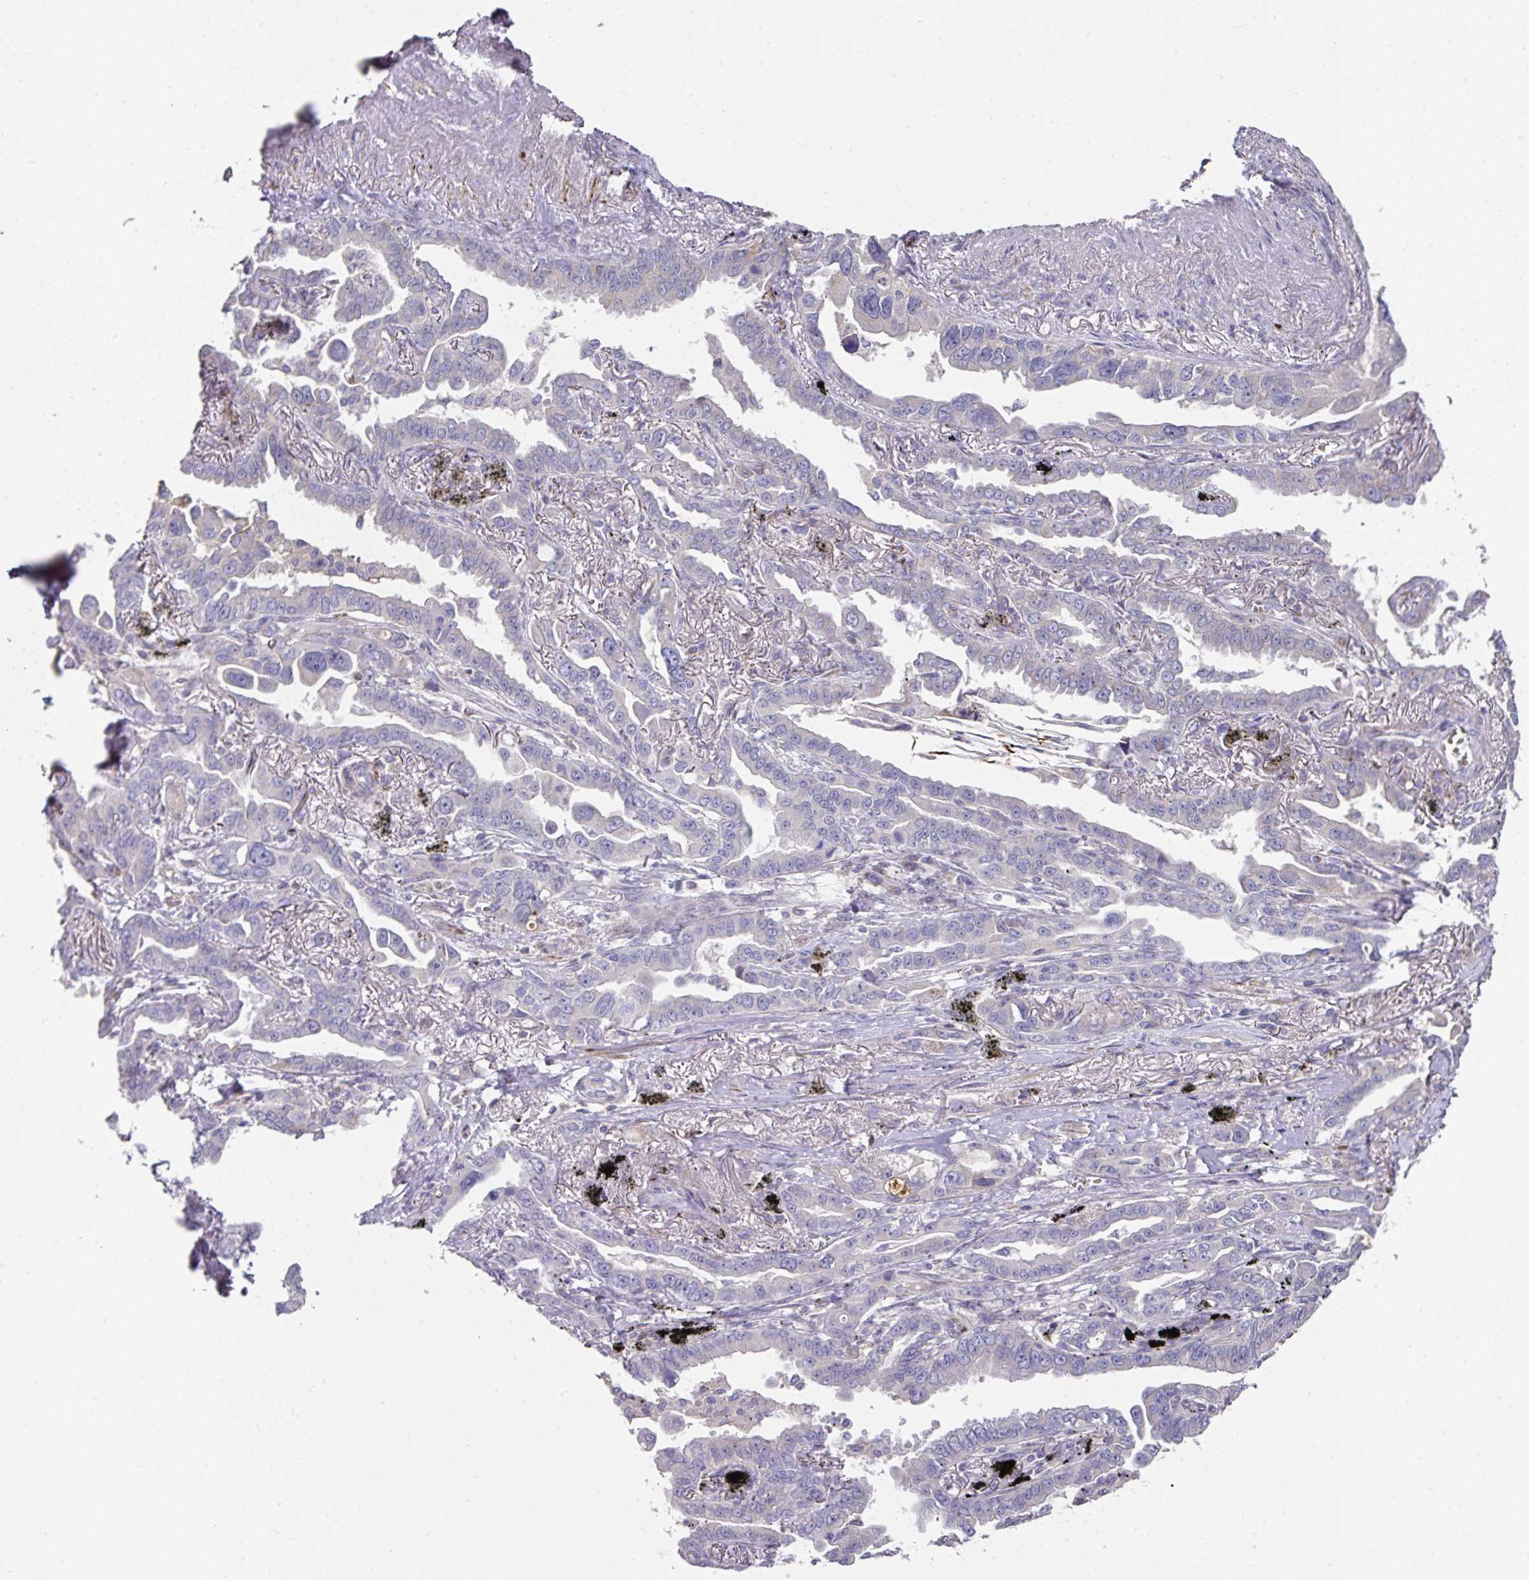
{"staining": {"intensity": "negative", "quantity": "none", "location": "none"}, "tissue": "lung cancer", "cell_type": "Tumor cells", "image_type": "cancer", "snomed": [{"axis": "morphology", "description": "Adenocarcinoma, NOS"}, {"axis": "topography", "description": "Lung"}], "caption": "A photomicrograph of human lung cancer (adenocarcinoma) is negative for staining in tumor cells.", "gene": "TARM1", "patient": {"sex": "male", "age": 67}}